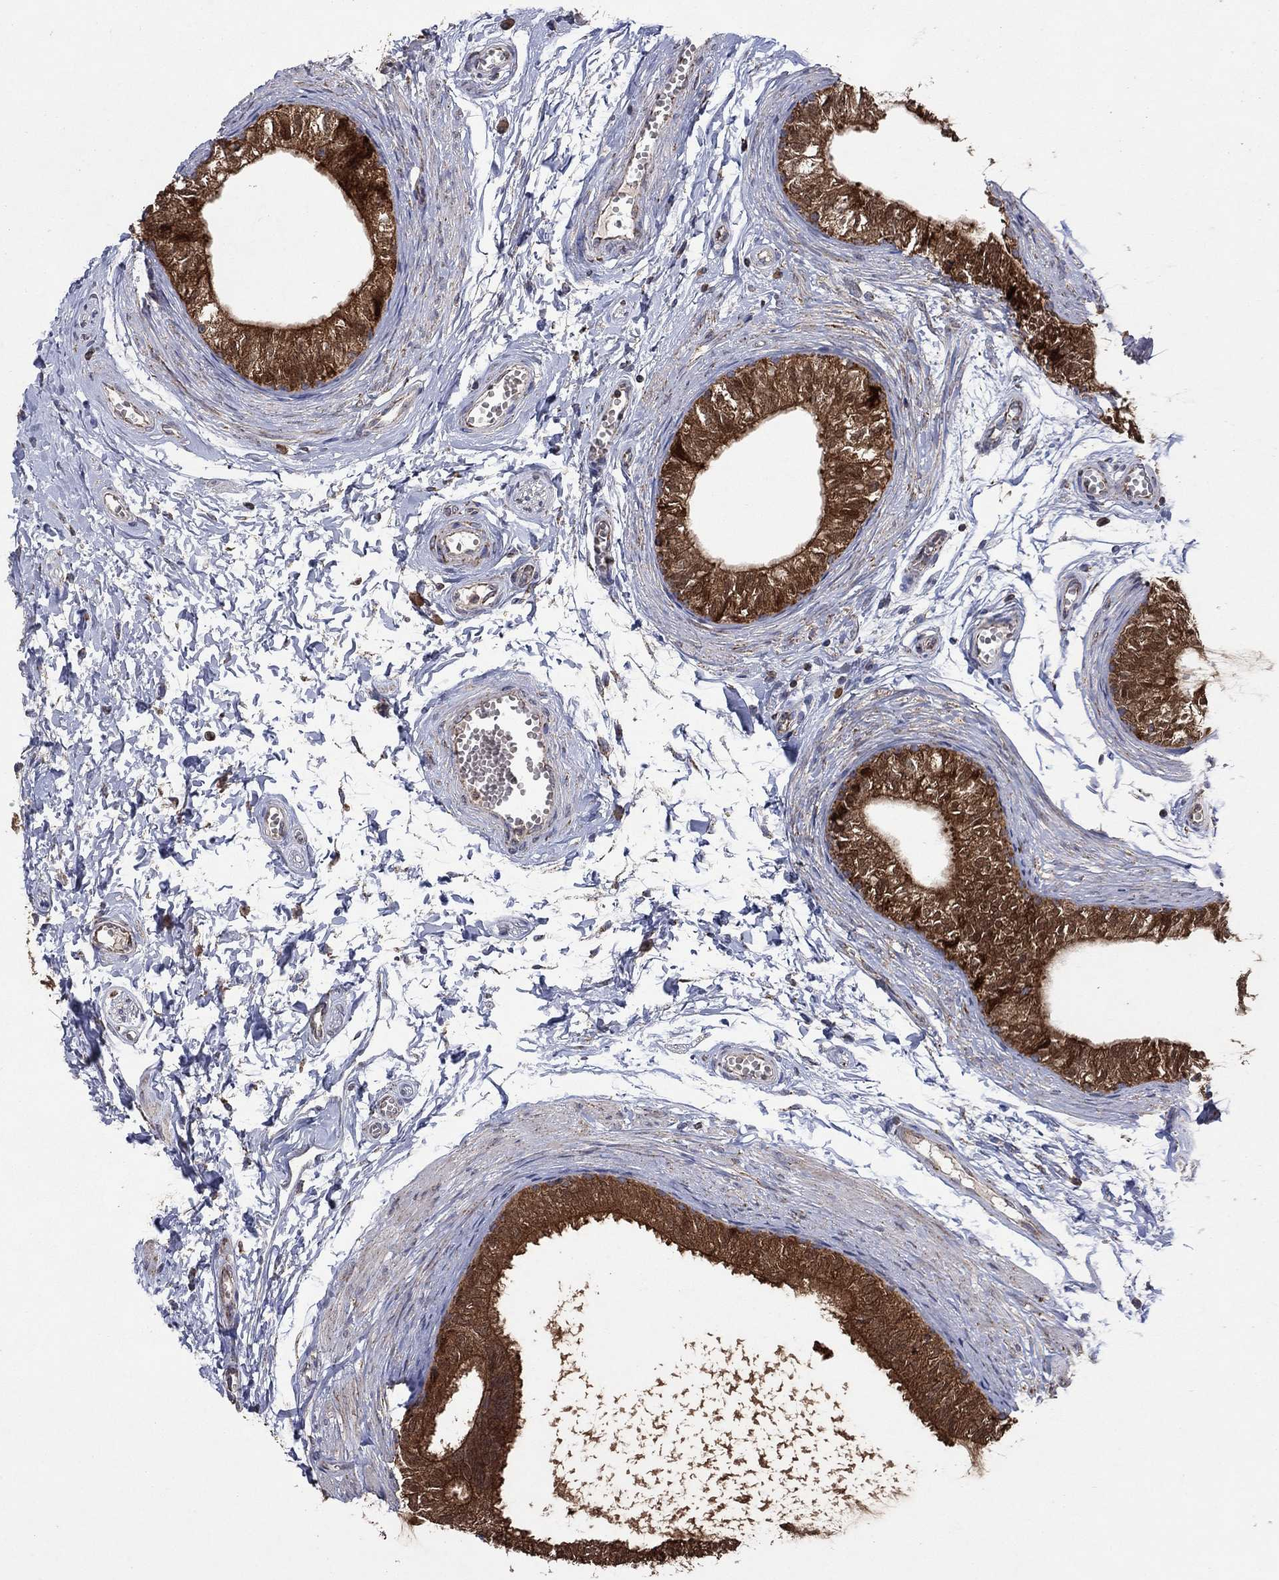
{"staining": {"intensity": "strong", "quantity": ">75%", "location": "cytoplasmic/membranous,nuclear"}, "tissue": "epididymis", "cell_type": "Glandular cells", "image_type": "normal", "snomed": [{"axis": "morphology", "description": "Normal tissue, NOS"}, {"axis": "topography", "description": "Epididymis"}], "caption": "Strong cytoplasmic/membranous,nuclear staining is seen in approximately >75% of glandular cells in benign epididymis.", "gene": "DPH1", "patient": {"sex": "male", "age": 22}}